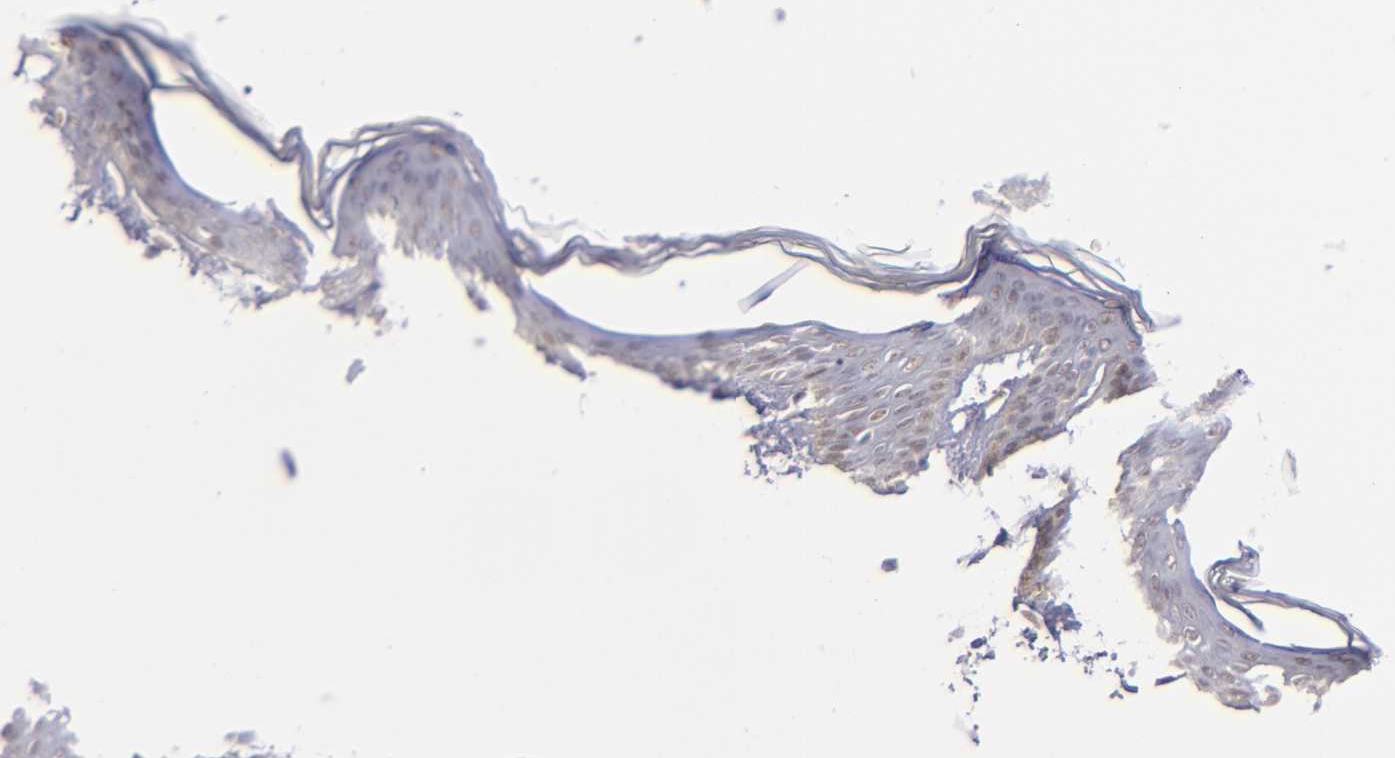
{"staining": {"intensity": "negative", "quantity": "none", "location": "none"}, "tissue": "skin", "cell_type": "Fibroblasts", "image_type": "normal", "snomed": [{"axis": "morphology", "description": "Normal tissue, NOS"}, {"axis": "topography", "description": "Skin"}], "caption": "This is an immunohistochemistry (IHC) image of unremarkable human skin. There is no expression in fibroblasts.", "gene": "TOP3A", "patient": {"sex": "female", "age": 17}}